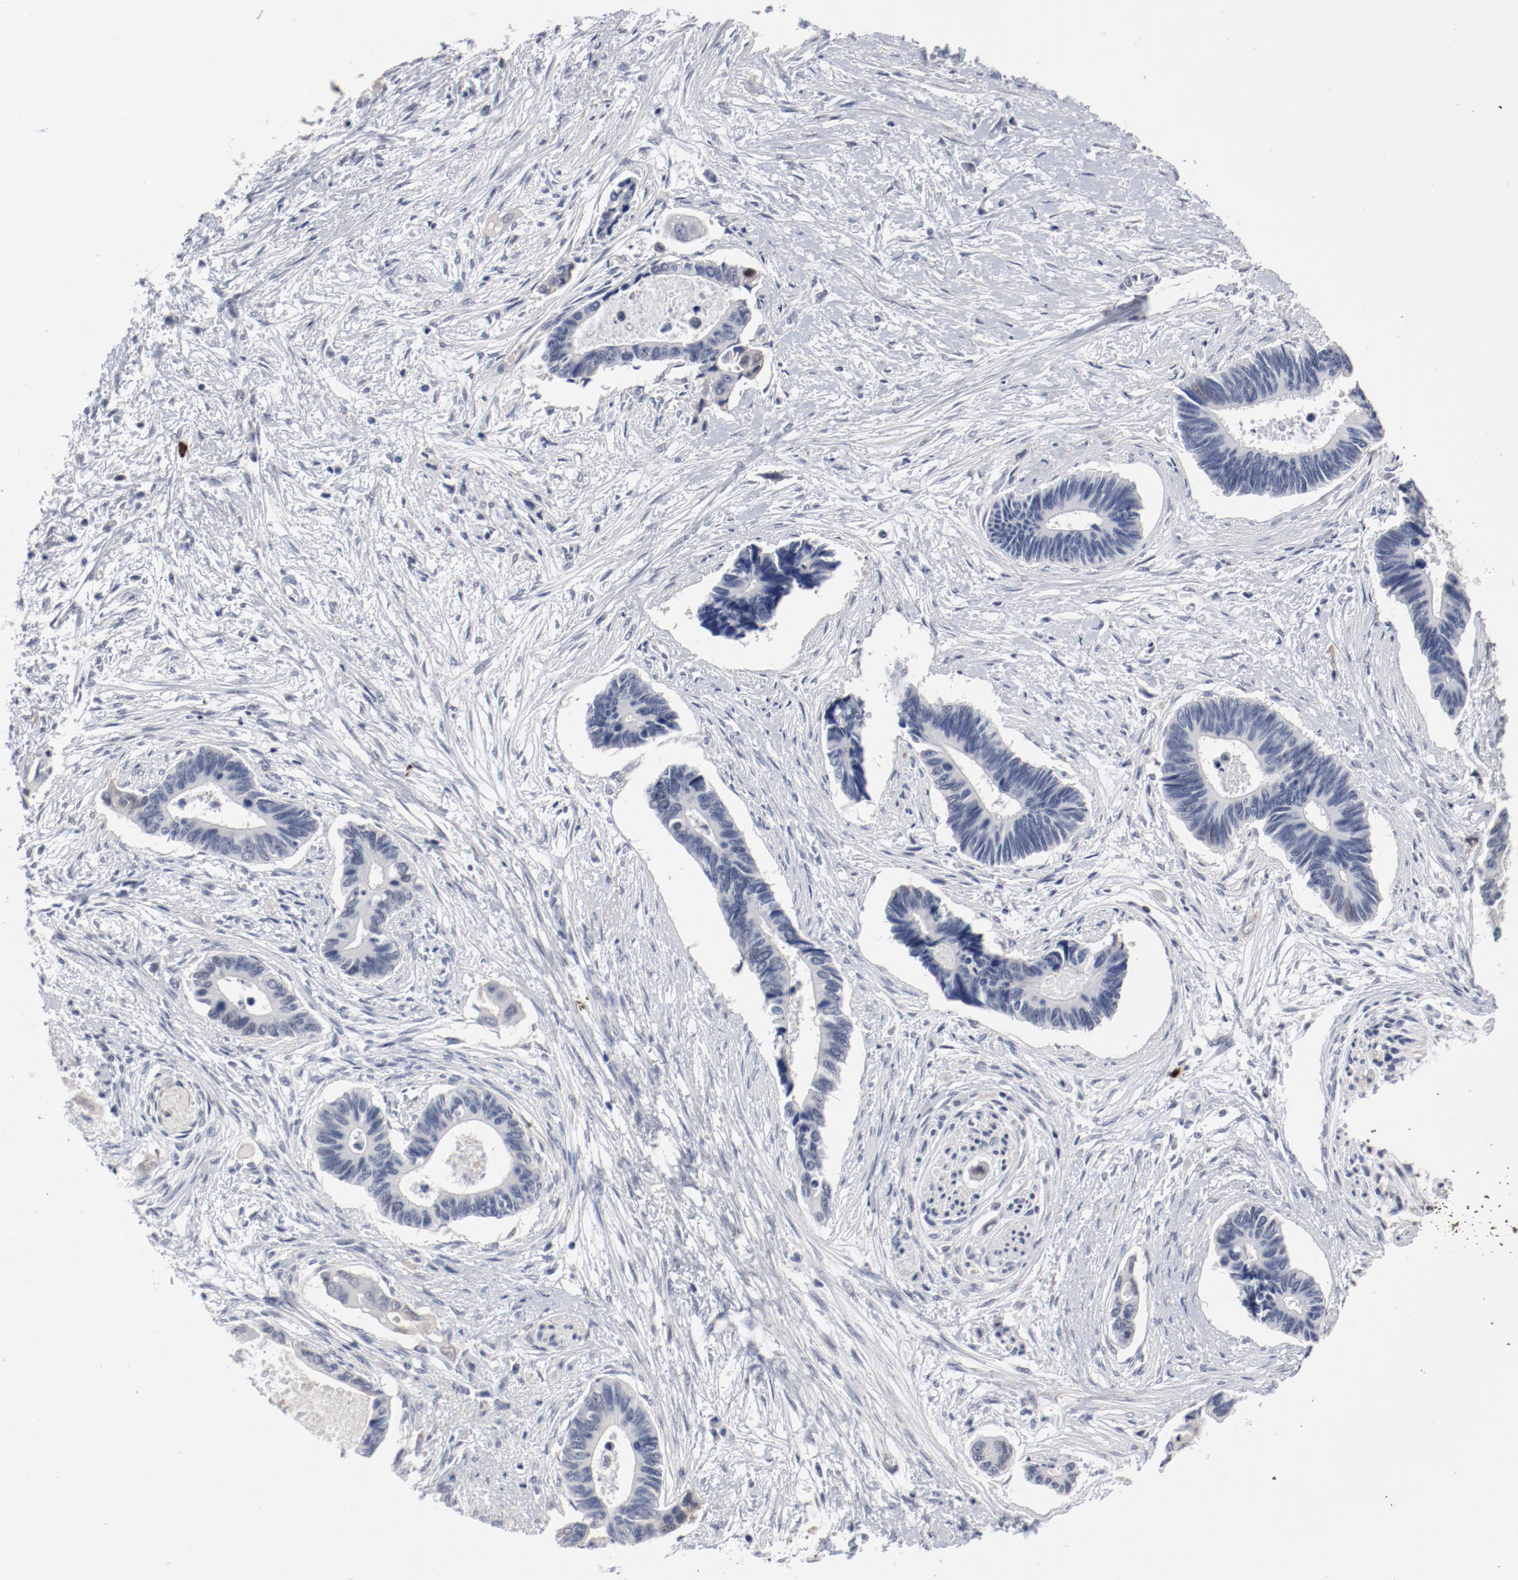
{"staining": {"intensity": "negative", "quantity": "none", "location": "none"}, "tissue": "pancreatic cancer", "cell_type": "Tumor cells", "image_type": "cancer", "snomed": [{"axis": "morphology", "description": "Adenocarcinoma, NOS"}, {"axis": "topography", "description": "Pancreas"}], "caption": "The image shows no significant expression in tumor cells of pancreatic adenocarcinoma.", "gene": "ANKLE2", "patient": {"sex": "female", "age": 70}}